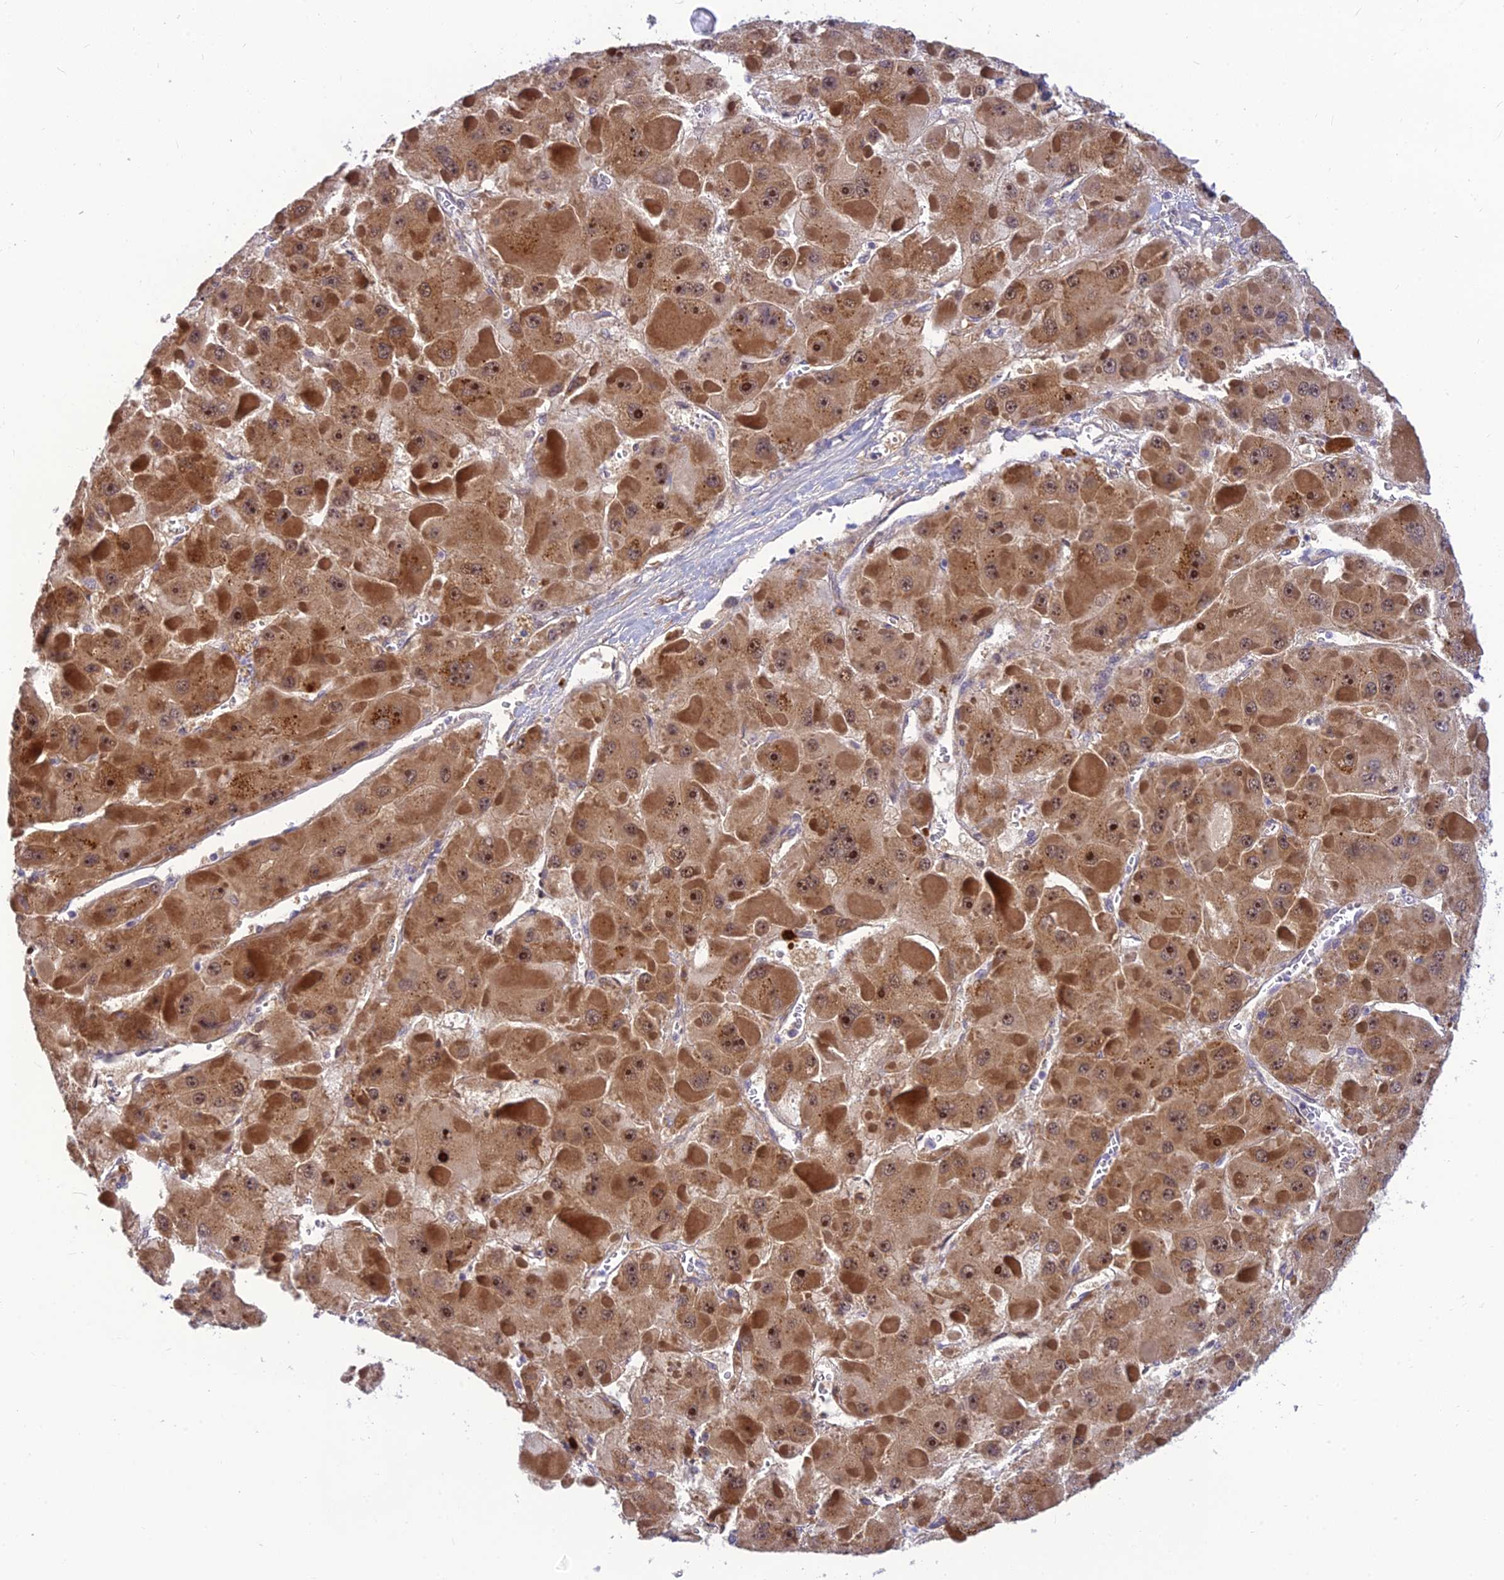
{"staining": {"intensity": "moderate", "quantity": ">75%", "location": "cytoplasmic/membranous,nuclear"}, "tissue": "liver cancer", "cell_type": "Tumor cells", "image_type": "cancer", "snomed": [{"axis": "morphology", "description": "Carcinoma, Hepatocellular, NOS"}, {"axis": "topography", "description": "Liver"}], "caption": "Immunohistochemistry (IHC) staining of liver cancer (hepatocellular carcinoma), which exhibits medium levels of moderate cytoplasmic/membranous and nuclear staining in approximately >75% of tumor cells indicating moderate cytoplasmic/membranous and nuclear protein positivity. The staining was performed using DAB (3,3'-diaminobenzidine) (brown) for protein detection and nuclei were counterstained in hematoxylin (blue).", "gene": "ASPDH", "patient": {"sex": "female", "age": 73}}